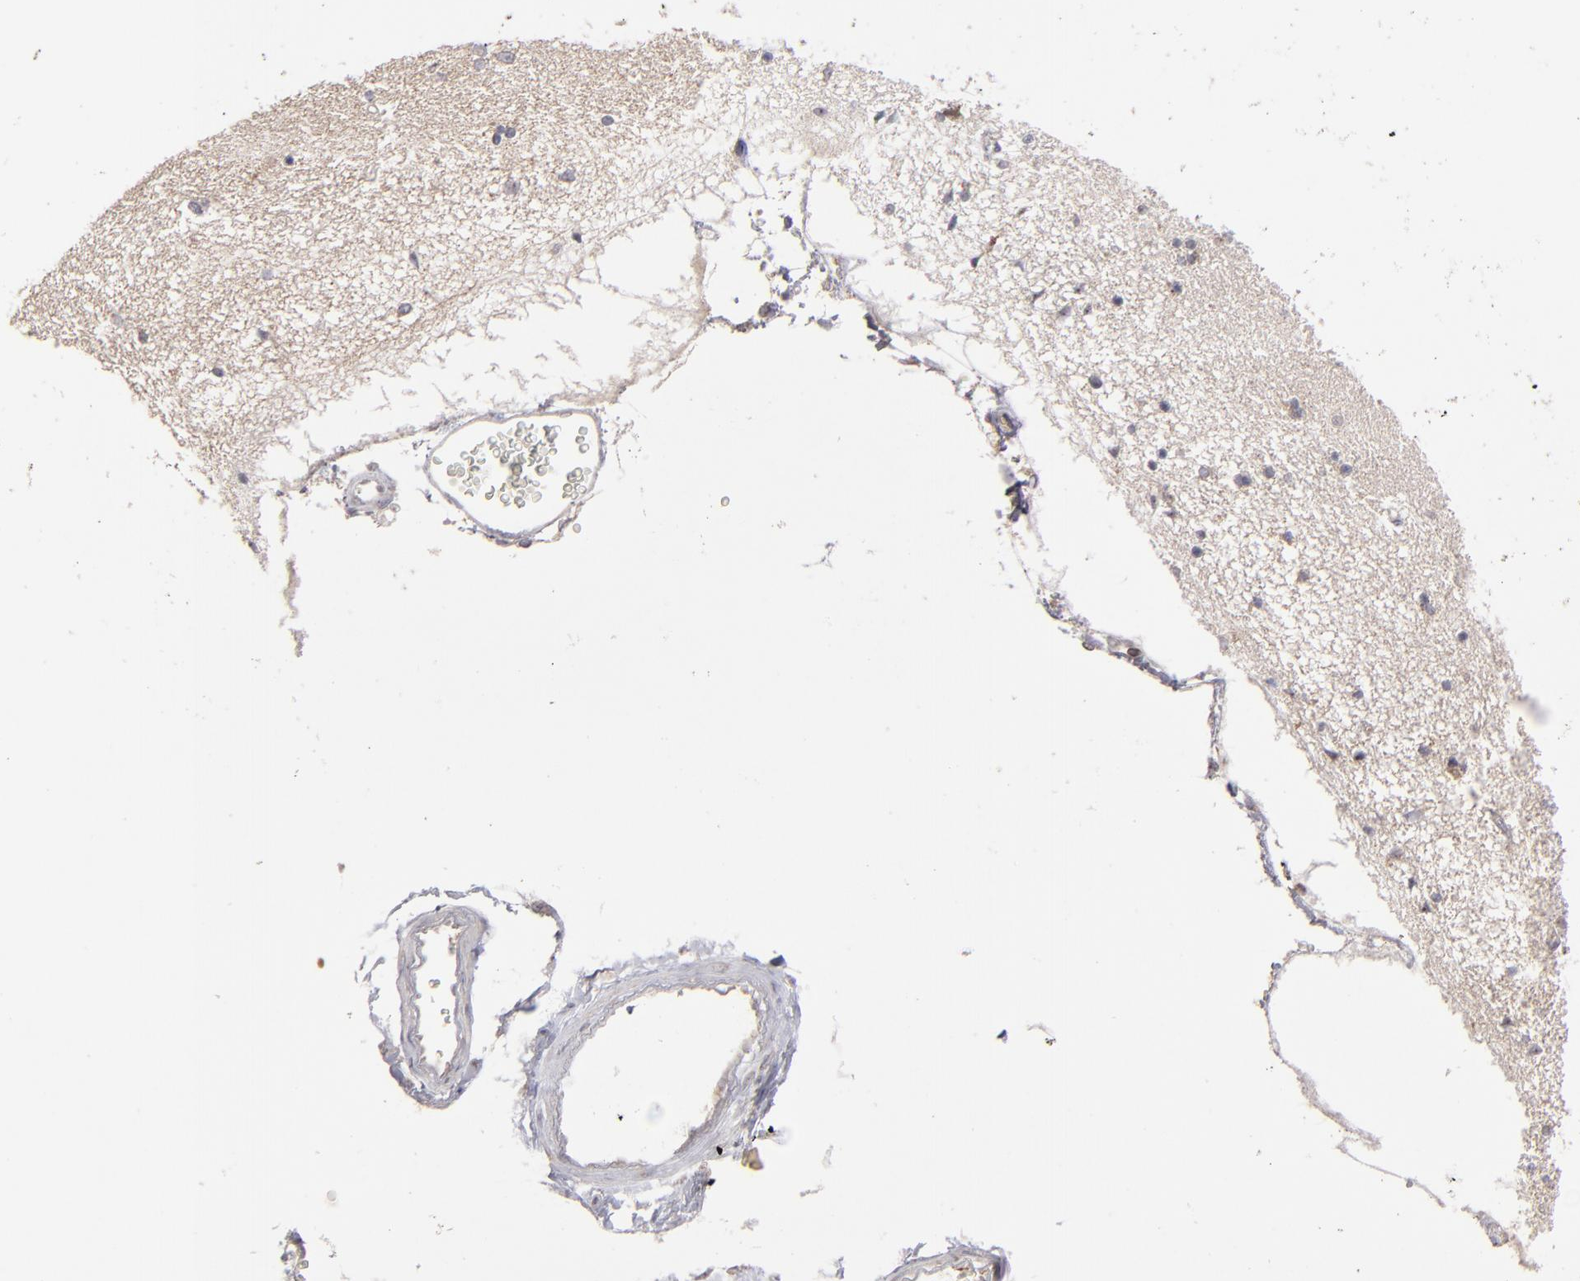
{"staining": {"intensity": "weak", "quantity": "25%-75%", "location": "cytoplasmic/membranous"}, "tissue": "hippocampus", "cell_type": "Glial cells", "image_type": "normal", "snomed": [{"axis": "morphology", "description": "Normal tissue, NOS"}, {"axis": "topography", "description": "Hippocampus"}], "caption": "IHC staining of unremarkable hippocampus, which displays low levels of weak cytoplasmic/membranous positivity in approximately 25%-75% of glial cells indicating weak cytoplasmic/membranous protein positivity. The staining was performed using DAB (brown) for protein detection and nuclei were counterstained in hematoxylin (blue).", "gene": "GLCCI1", "patient": {"sex": "female", "age": 54}}